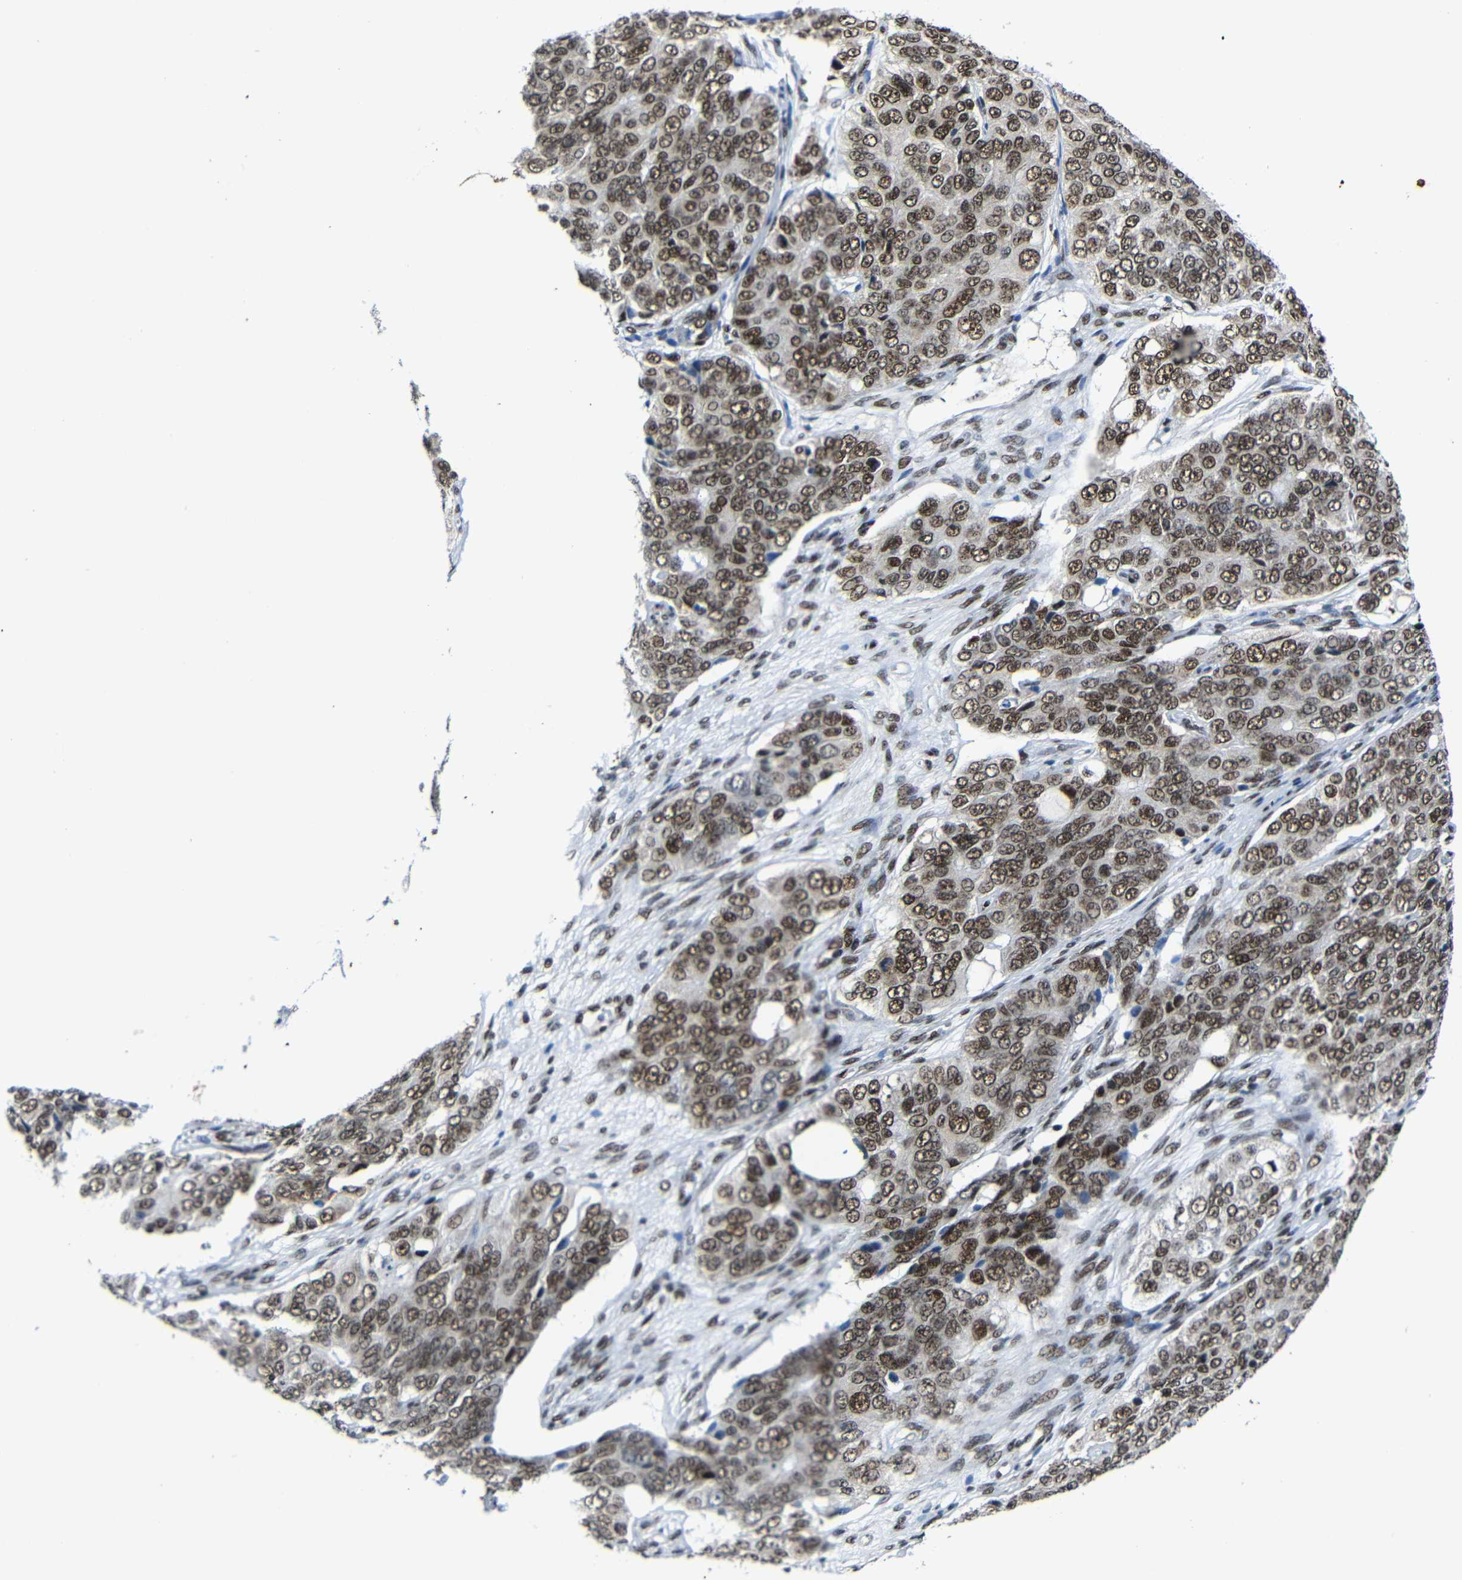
{"staining": {"intensity": "strong", "quantity": ">75%", "location": "nuclear"}, "tissue": "ovarian cancer", "cell_type": "Tumor cells", "image_type": "cancer", "snomed": [{"axis": "morphology", "description": "Carcinoma, endometroid"}, {"axis": "topography", "description": "Ovary"}], "caption": "Human ovarian cancer stained with a brown dye demonstrates strong nuclear positive staining in about >75% of tumor cells.", "gene": "PTBP1", "patient": {"sex": "female", "age": 51}}